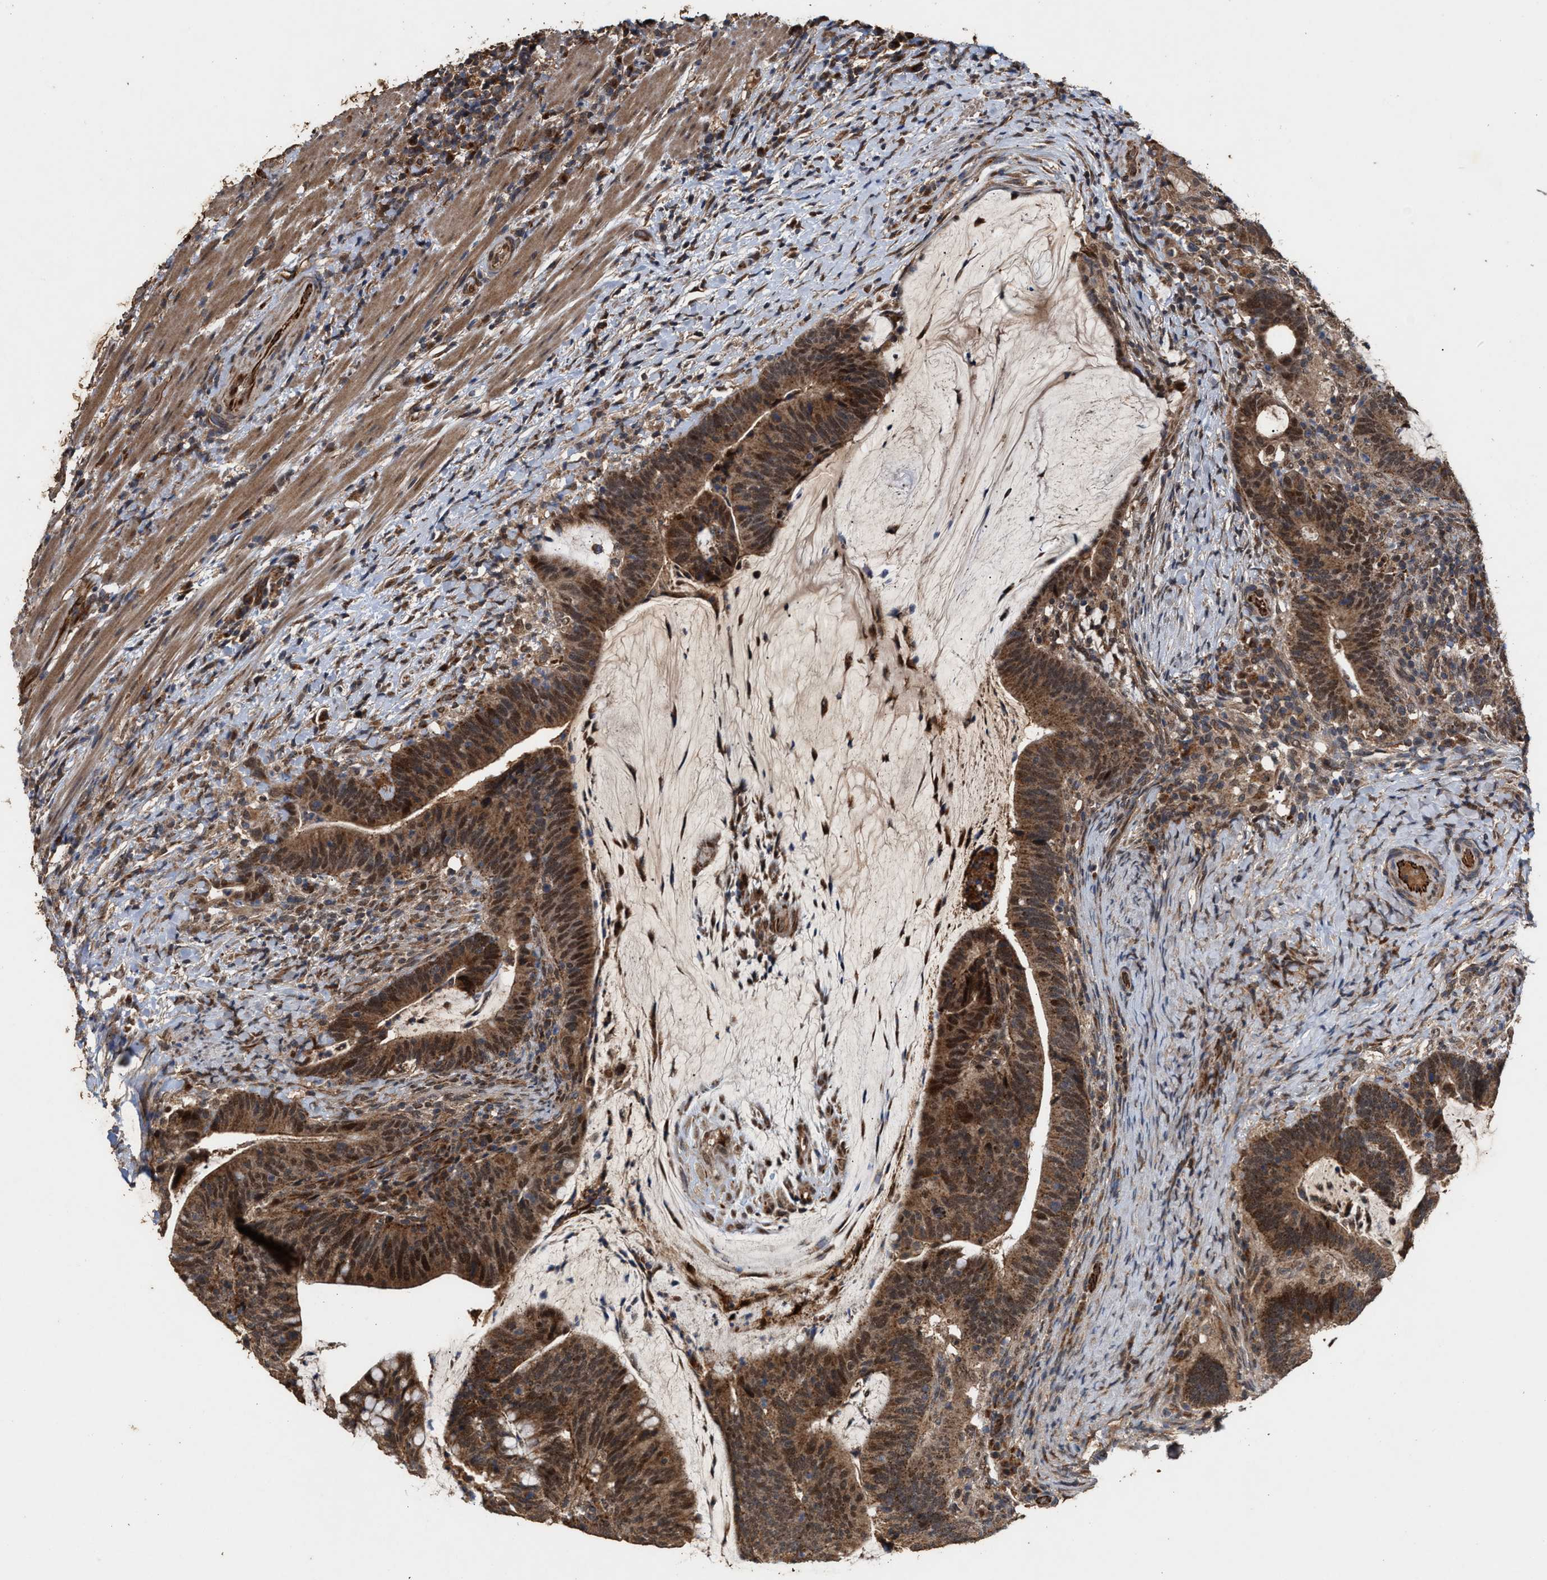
{"staining": {"intensity": "moderate", "quantity": ">75%", "location": "cytoplasmic/membranous,nuclear"}, "tissue": "colorectal cancer", "cell_type": "Tumor cells", "image_type": "cancer", "snomed": [{"axis": "morphology", "description": "Adenocarcinoma, NOS"}, {"axis": "topography", "description": "Colon"}], "caption": "Immunohistochemical staining of adenocarcinoma (colorectal) shows moderate cytoplasmic/membranous and nuclear protein expression in about >75% of tumor cells. (IHC, brightfield microscopy, high magnification).", "gene": "ZNHIT6", "patient": {"sex": "female", "age": 66}}